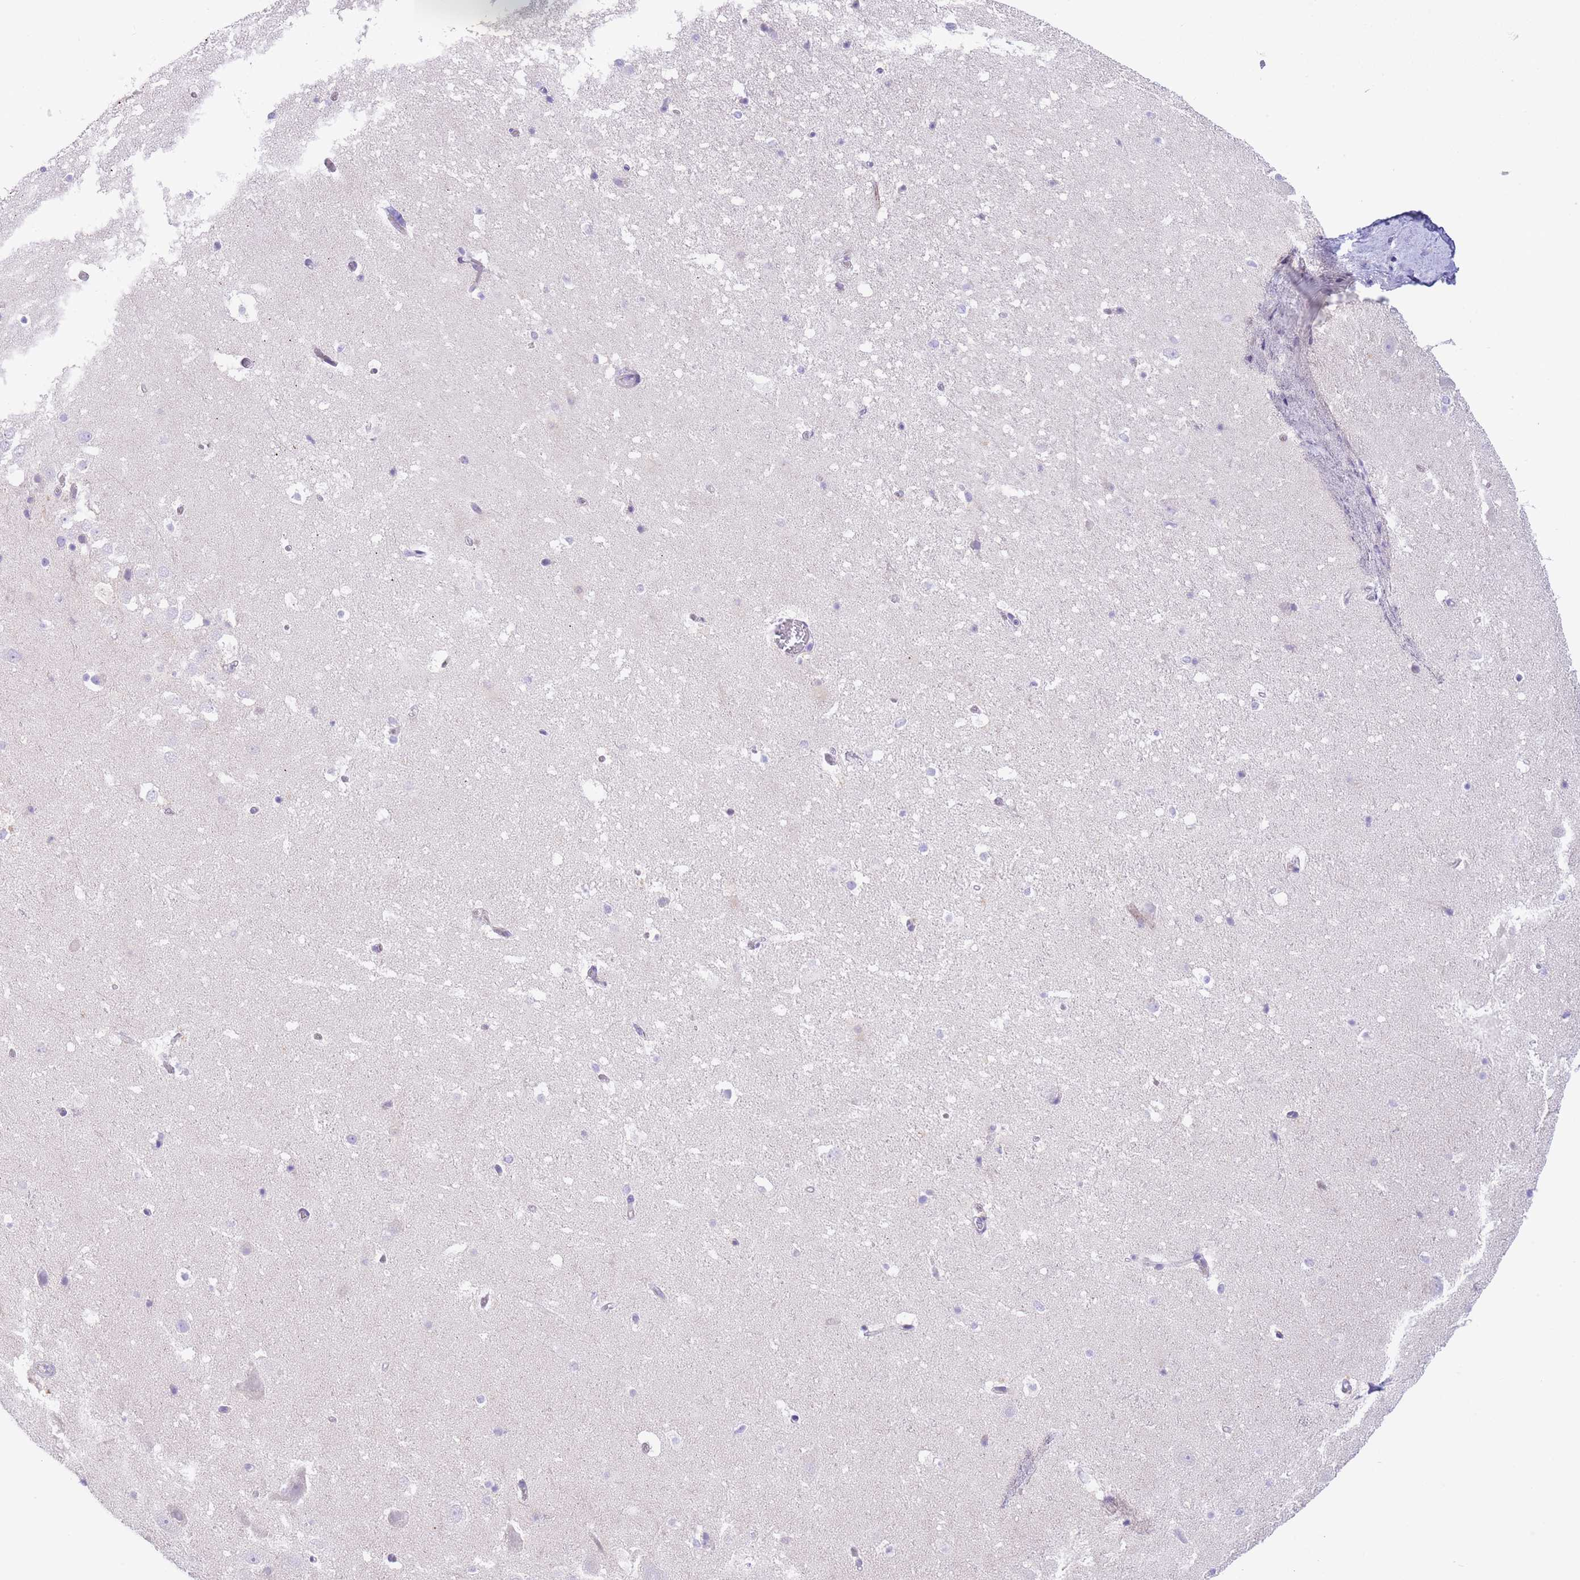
{"staining": {"intensity": "negative", "quantity": "none", "location": "none"}, "tissue": "hippocampus", "cell_type": "Glial cells", "image_type": "normal", "snomed": [{"axis": "morphology", "description": "Normal tissue, NOS"}, {"axis": "topography", "description": "Hippocampus"}], "caption": "IHC micrograph of unremarkable hippocampus: hippocampus stained with DAB (3,3'-diaminobenzidine) reveals no significant protein staining in glial cells. The staining was performed using DAB to visualize the protein expression in brown, while the nuclei were stained in blue with hematoxylin (Magnification: 20x).", "gene": "QTRT1", "patient": {"sex": "male", "age": 37}}